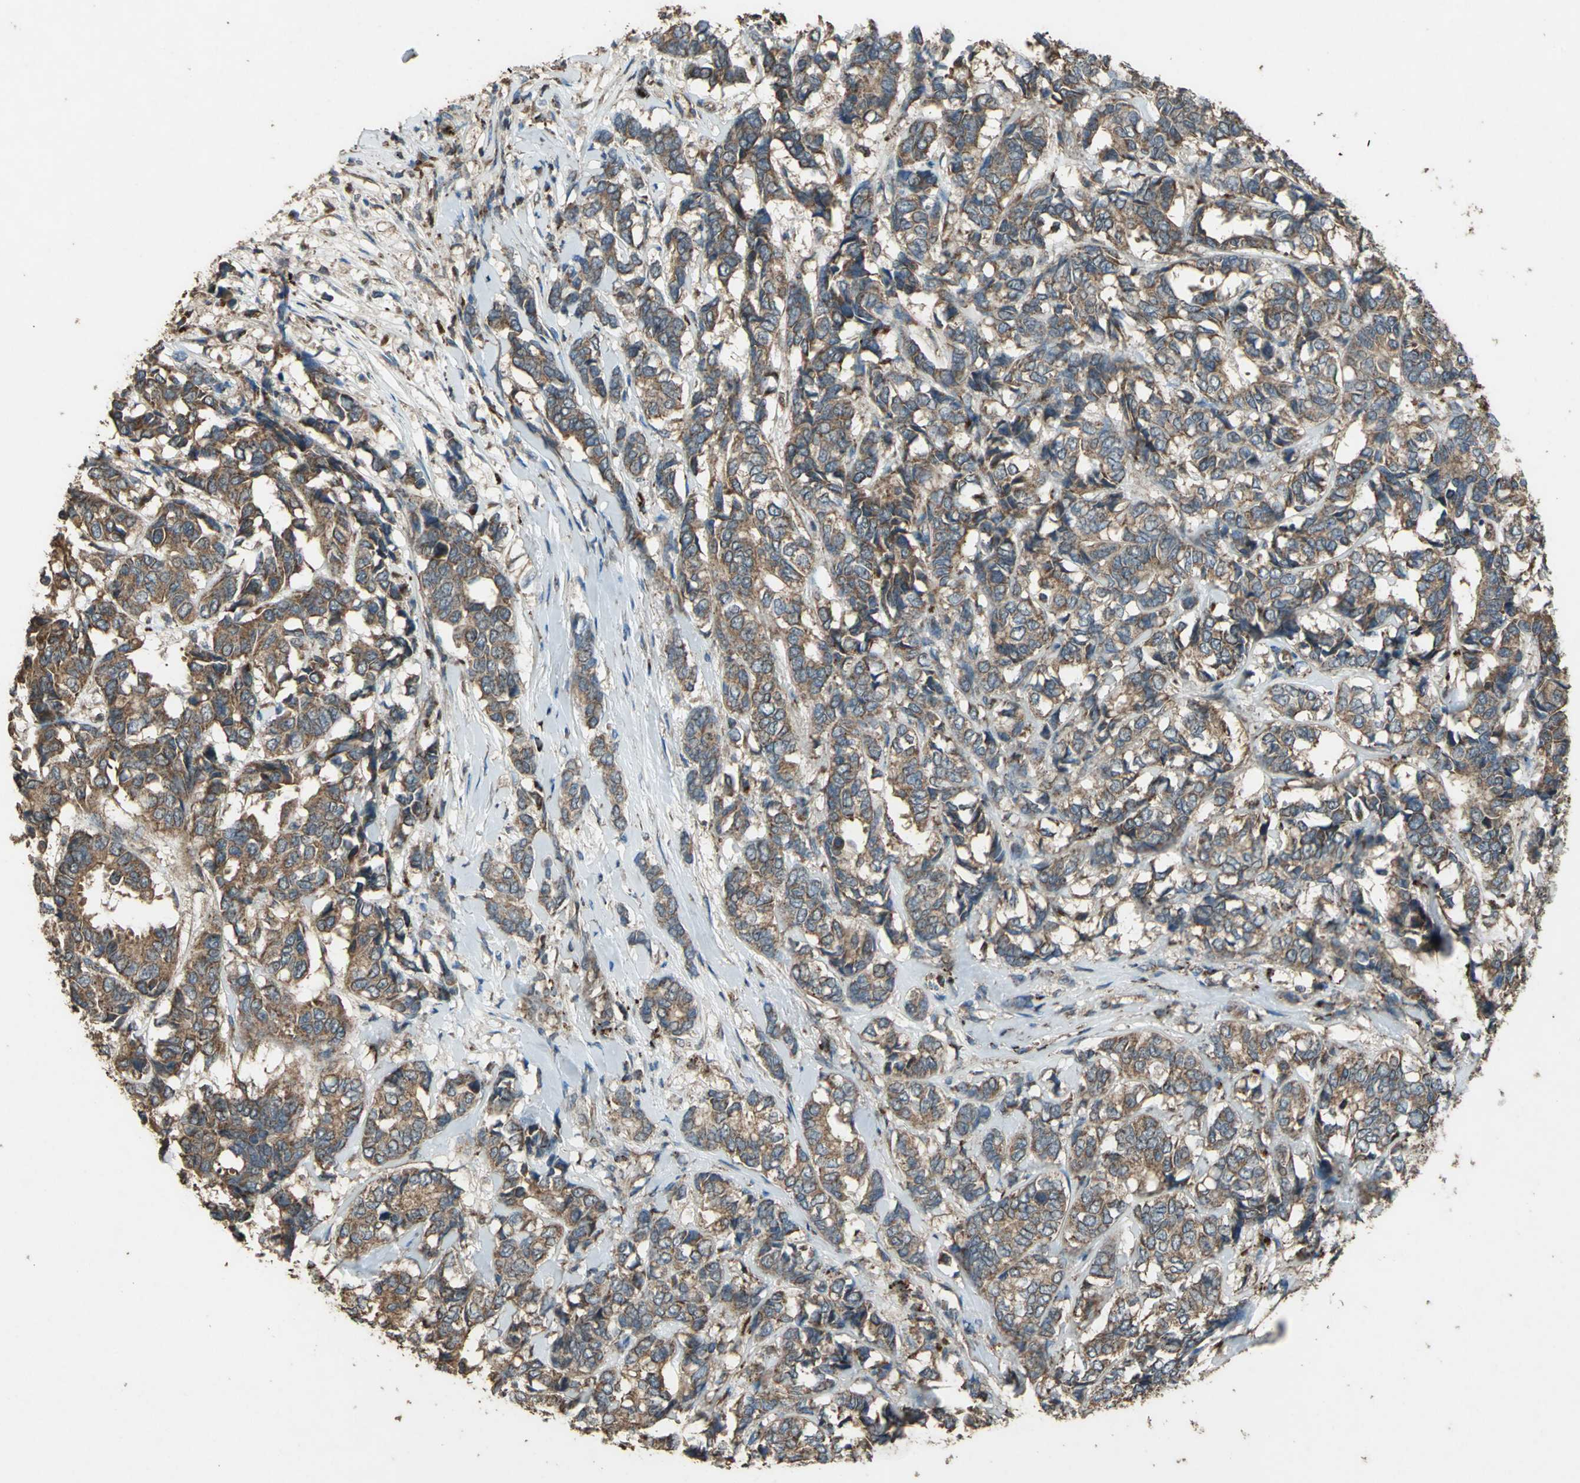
{"staining": {"intensity": "strong", "quantity": ">75%", "location": "cytoplasmic/membranous"}, "tissue": "breast cancer", "cell_type": "Tumor cells", "image_type": "cancer", "snomed": [{"axis": "morphology", "description": "Duct carcinoma"}, {"axis": "topography", "description": "Breast"}], "caption": "Immunohistochemistry (IHC) staining of infiltrating ductal carcinoma (breast), which reveals high levels of strong cytoplasmic/membranous expression in about >75% of tumor cells indicating strong cytoplasmic/membranous protein expression. The staining was performed using DAB (brown) for protein detection and nuclei were counterstained in hematoxylin (blue).", "gene": "POLRMT", "patient": {"sex": "female", "age": 87}}